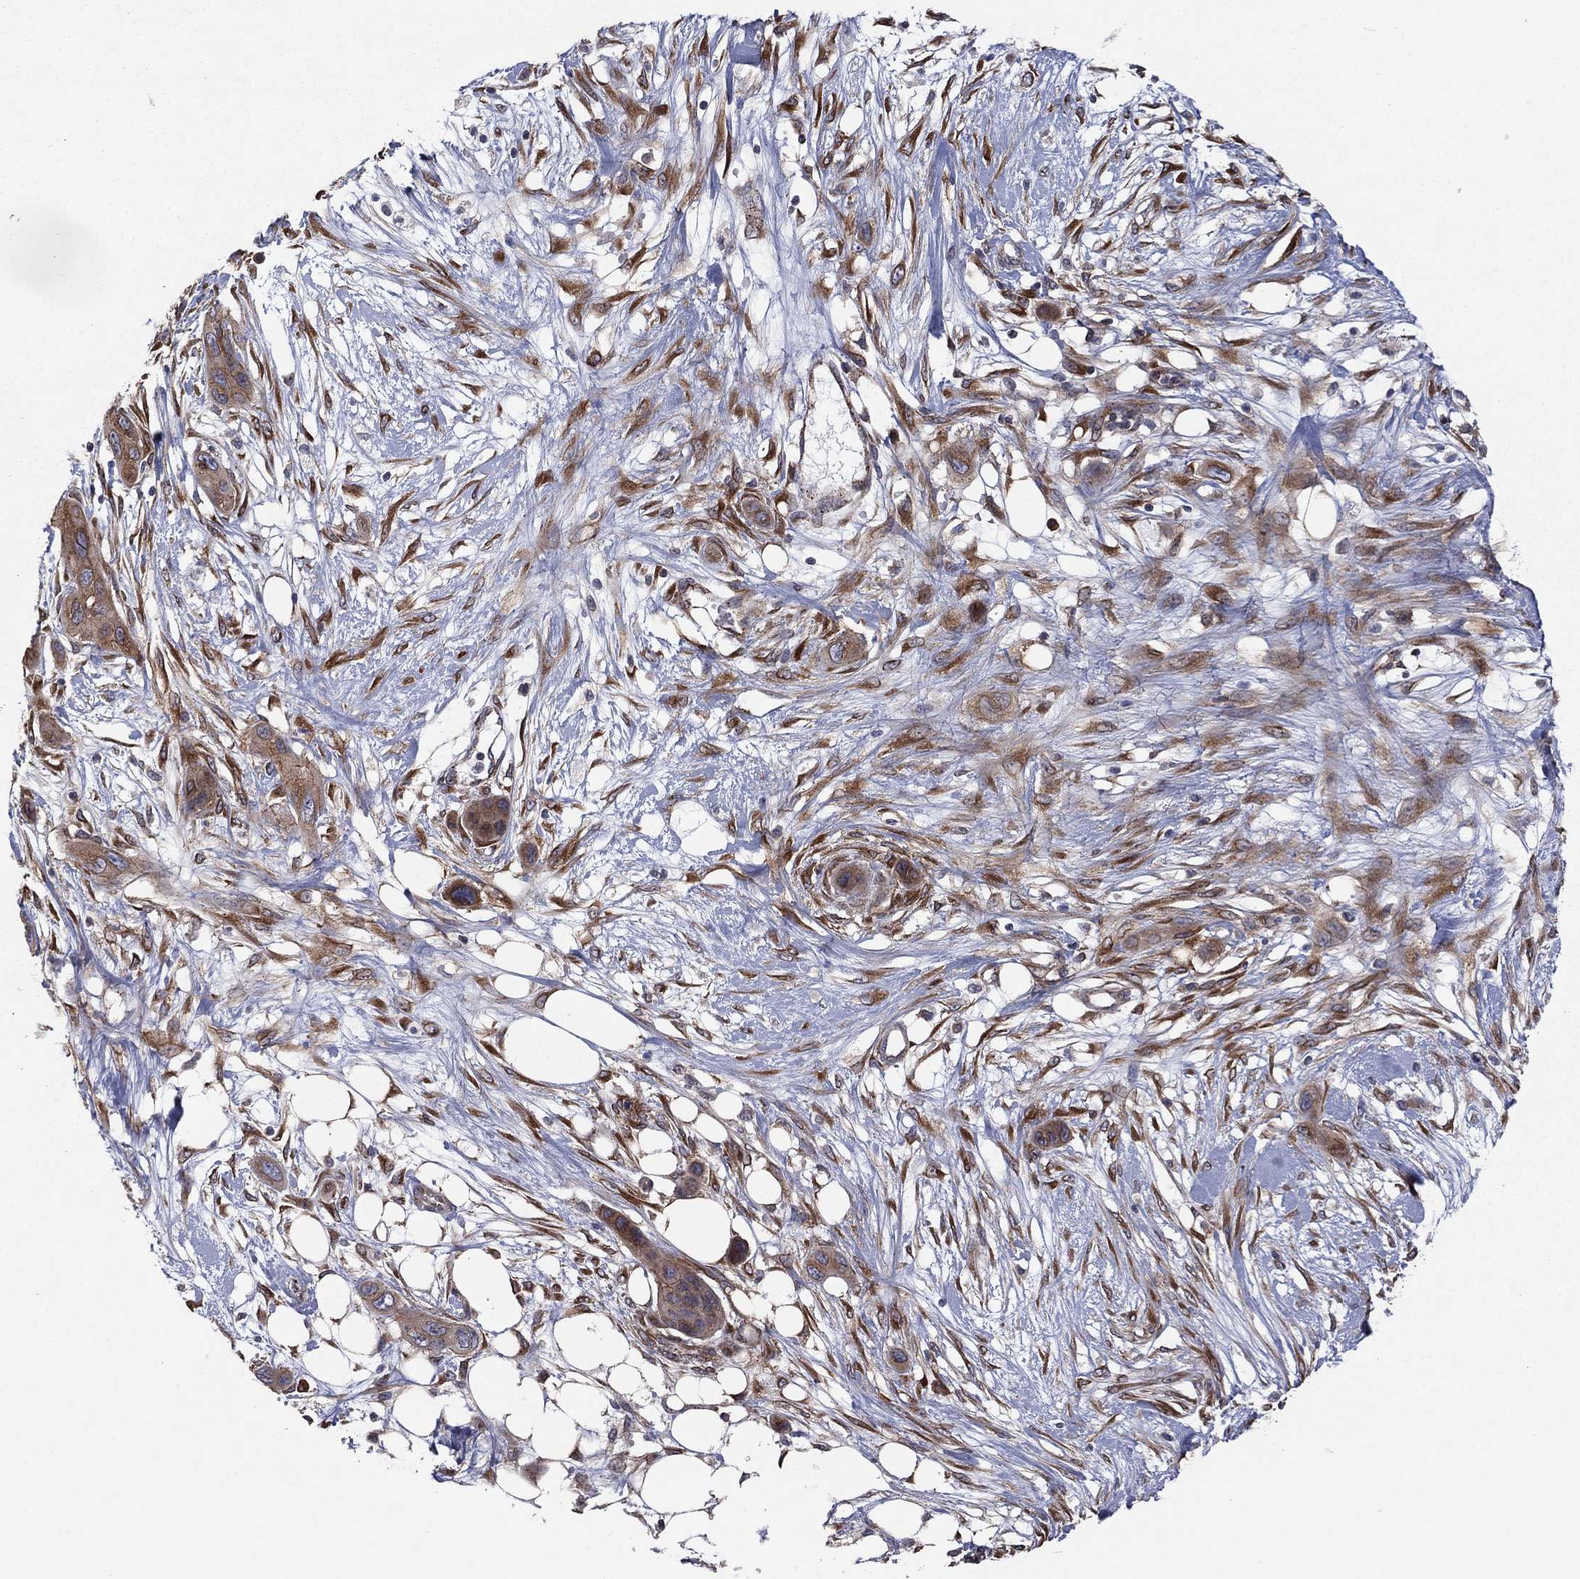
{"staining": {"intensity": "moderate", "quantity": ">75%", "location": "cytoplasmic/membranous"}, "tissue": "skin cancer", "cell_type": "Tumor cells", "image_type": "cancer", "snomed": [{"axis": "morphology", "description": "Squamous cell carcinoma, NOS"}, {"axis": "topography", "description": "Skin"}], "caption": "Immunohistochemistry (IHC) photomicrograph of human skin cancer (squamous cell carcinoma) stained for a protein (brown), which exhibits medium levels of moderate cytoplasmic/membranous positivity in about >75% of tumor cells.", "gene": "YIF1A", "patient": {"sex": "male", "age": 79}}